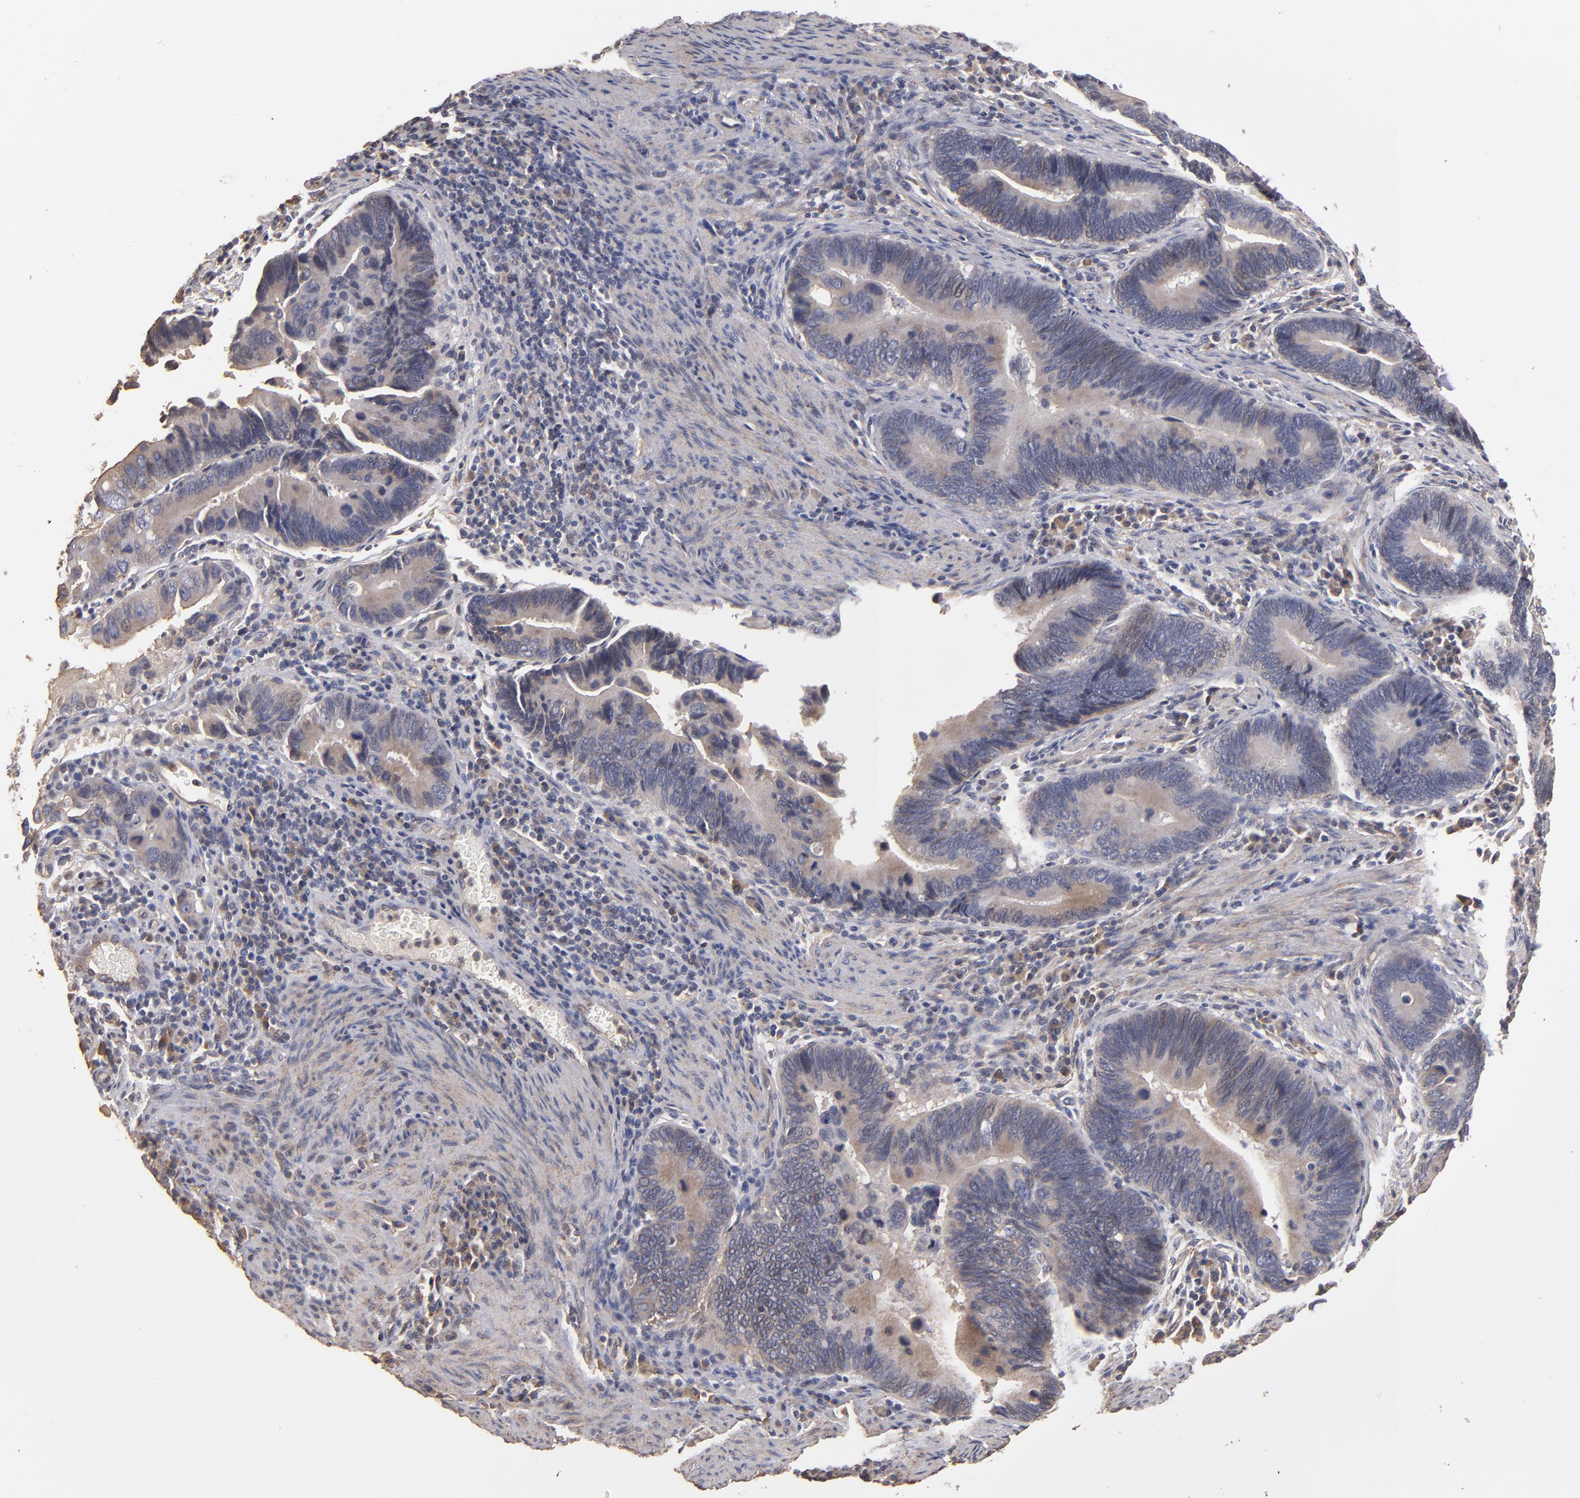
{"staining": {"intensity": "weak", "quantity": ">75%", "location": "cytoplasmic/membranous"}, "tissue": "pancreatic cancer", "cell_type": "Tumor cells", "image_type": "cancer", "snomed": [{"axis": "morphology", "description": "Adenocarcinoma, NOS"}, {"axis": "topography", "description": "Pancreas"}], "caption": "DAB (3,3'-diaminobenzidine) immunohistochemical staining of pancreatic adenocarcinoma reveals weak cytoplasmic/membranous protein positivity in approximately >75% of tumor cells. (brown staining indicates protein expression, while blue staining denotes nuclei).", "gene": "DMD", "patient": {"sex": "female", "age": 70}}